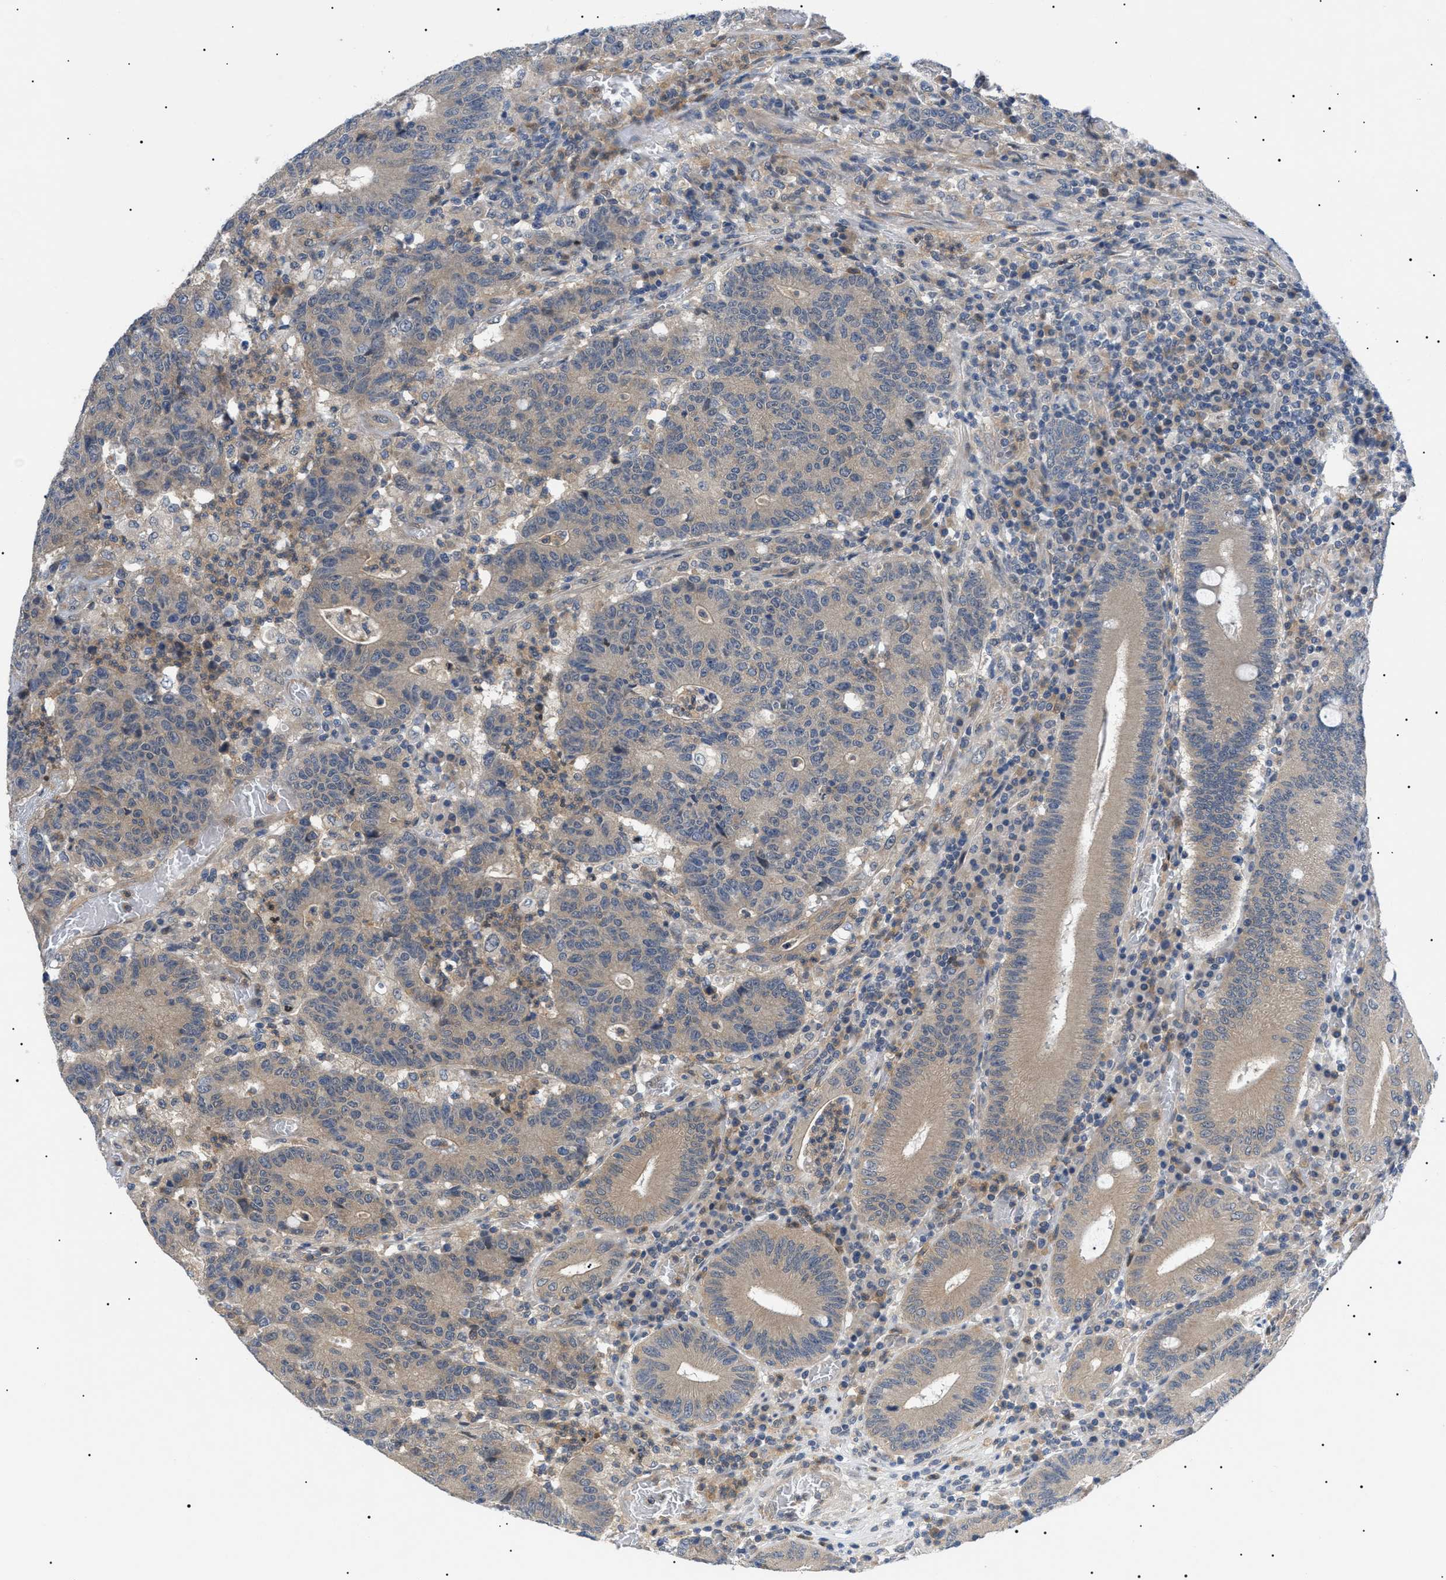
{"staining": {"intensity": "weak", "quantity": ">75%", "location": "cytoplasmic/membranous"}, "tissue": "colorectal cancer", "cell_type": "Tumor cells", "image_type": "cancer", "snomed": [{"axis": "morphology", "description": "Normal tissue, NOS"}, {"axis": "morphology", "description": "Adenocarcinoma, NOS"}, {"axis": "topography", "description": "Colon"}], "caption": "This micrograph displays IHC staining of colorectal cancer (adenocarcinoma), with low weak cytoplasmic/membranous positivity in about >75% of tumor cells.", "gene": "RIPK1", "patient": {"sex": "female", "age": 75}}